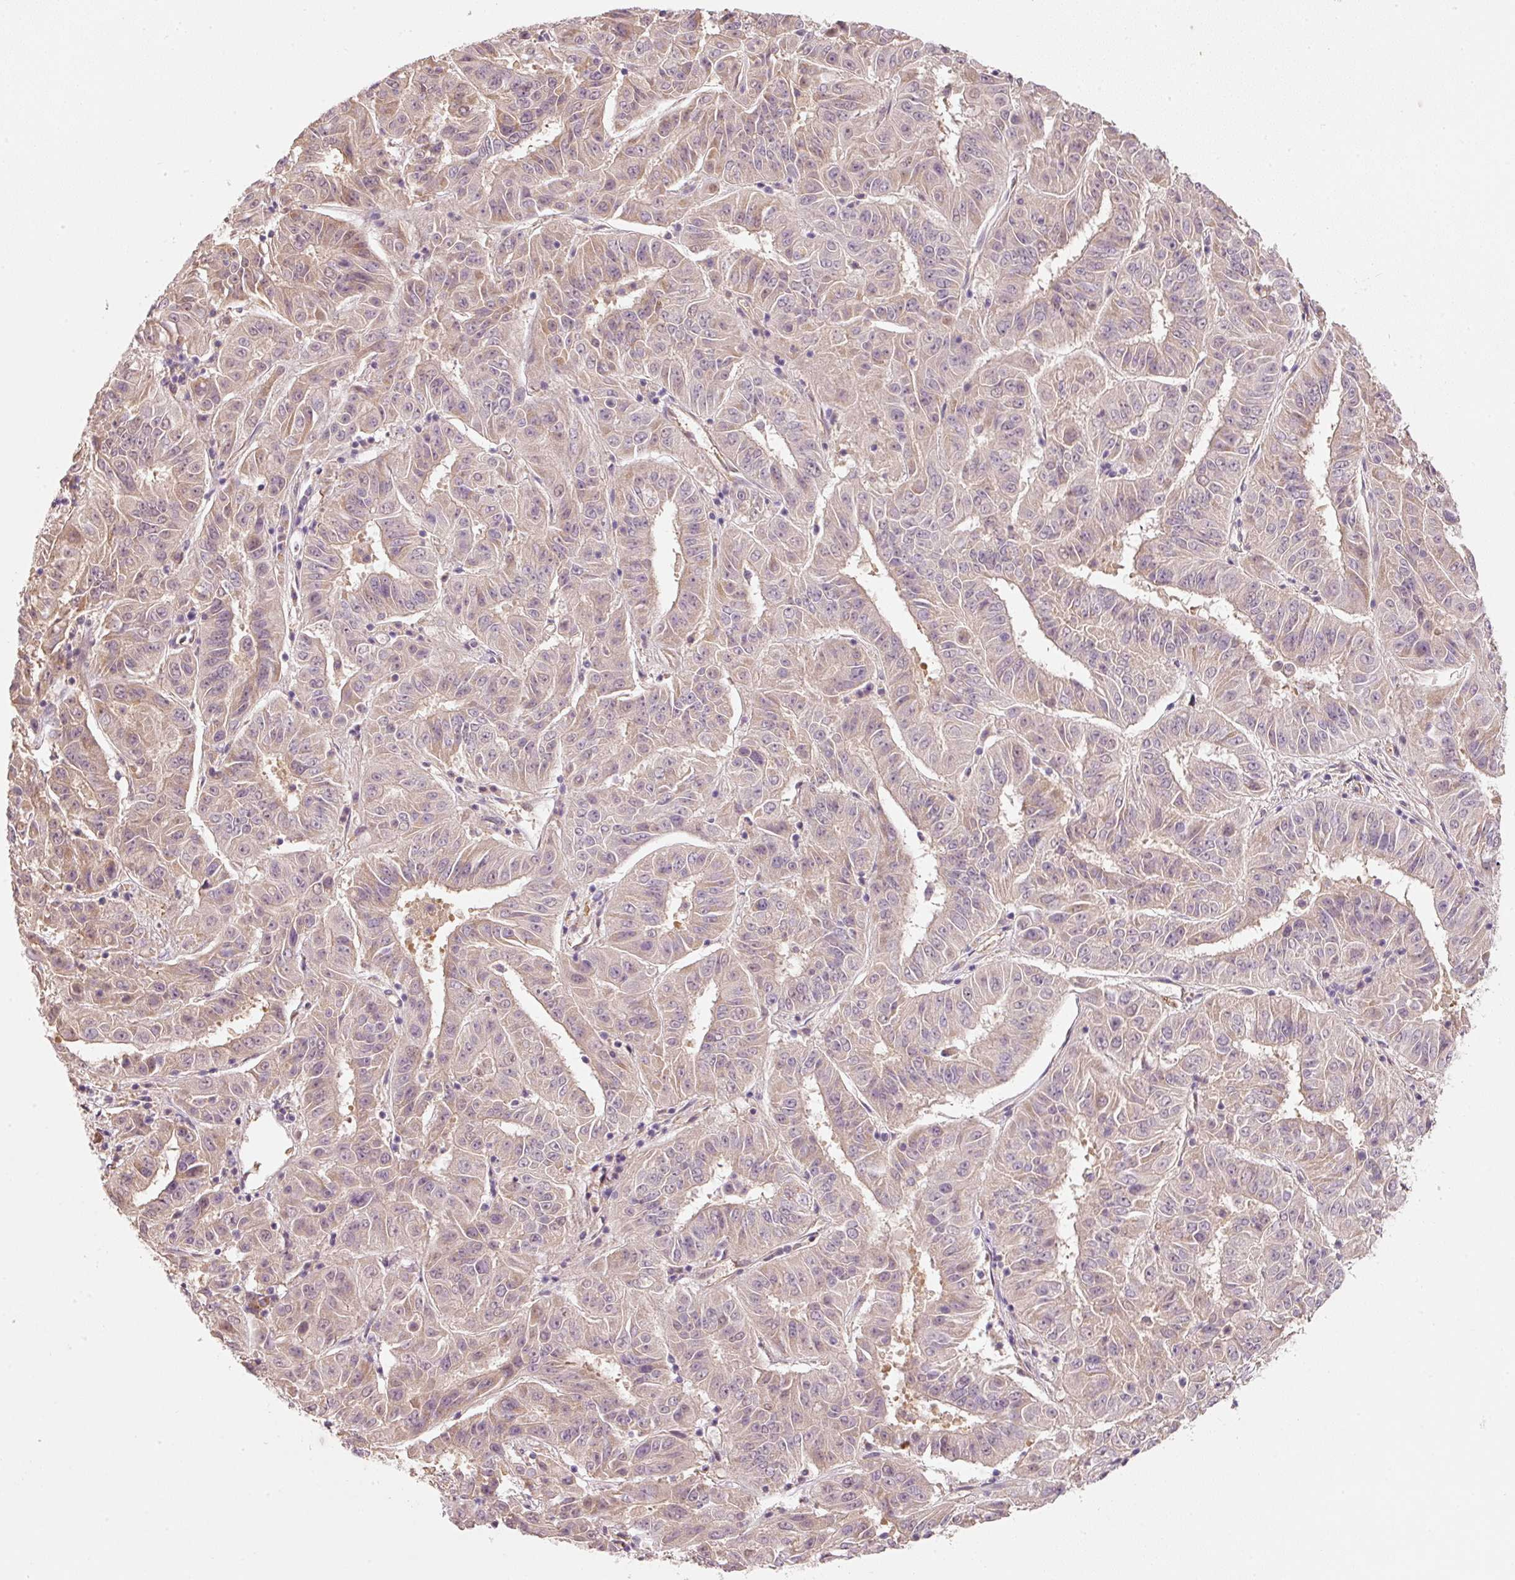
{"staining": {"intensity": "weak", "quantity": ">75%", "location": "cytoplasmic/membranous"}, "tissue": "pancreatic cancer", "cell_type": "Tumor cells", "image_type": "cancer", "snomed": [{"axis": "morphology", "description": "Adenocarcinoma, NOS"}, {"axis": "topography", "description": "Pancreas"}], "caption": "Immunohistochemical staining of human pancreatic adenocarcinoma demonstrates low levels of weak cytoplasmic/membranous protein expression in approximately >75% of tumor cells.", "gene": "RGL2", "patient": {"sex": "male", "age": 63}}